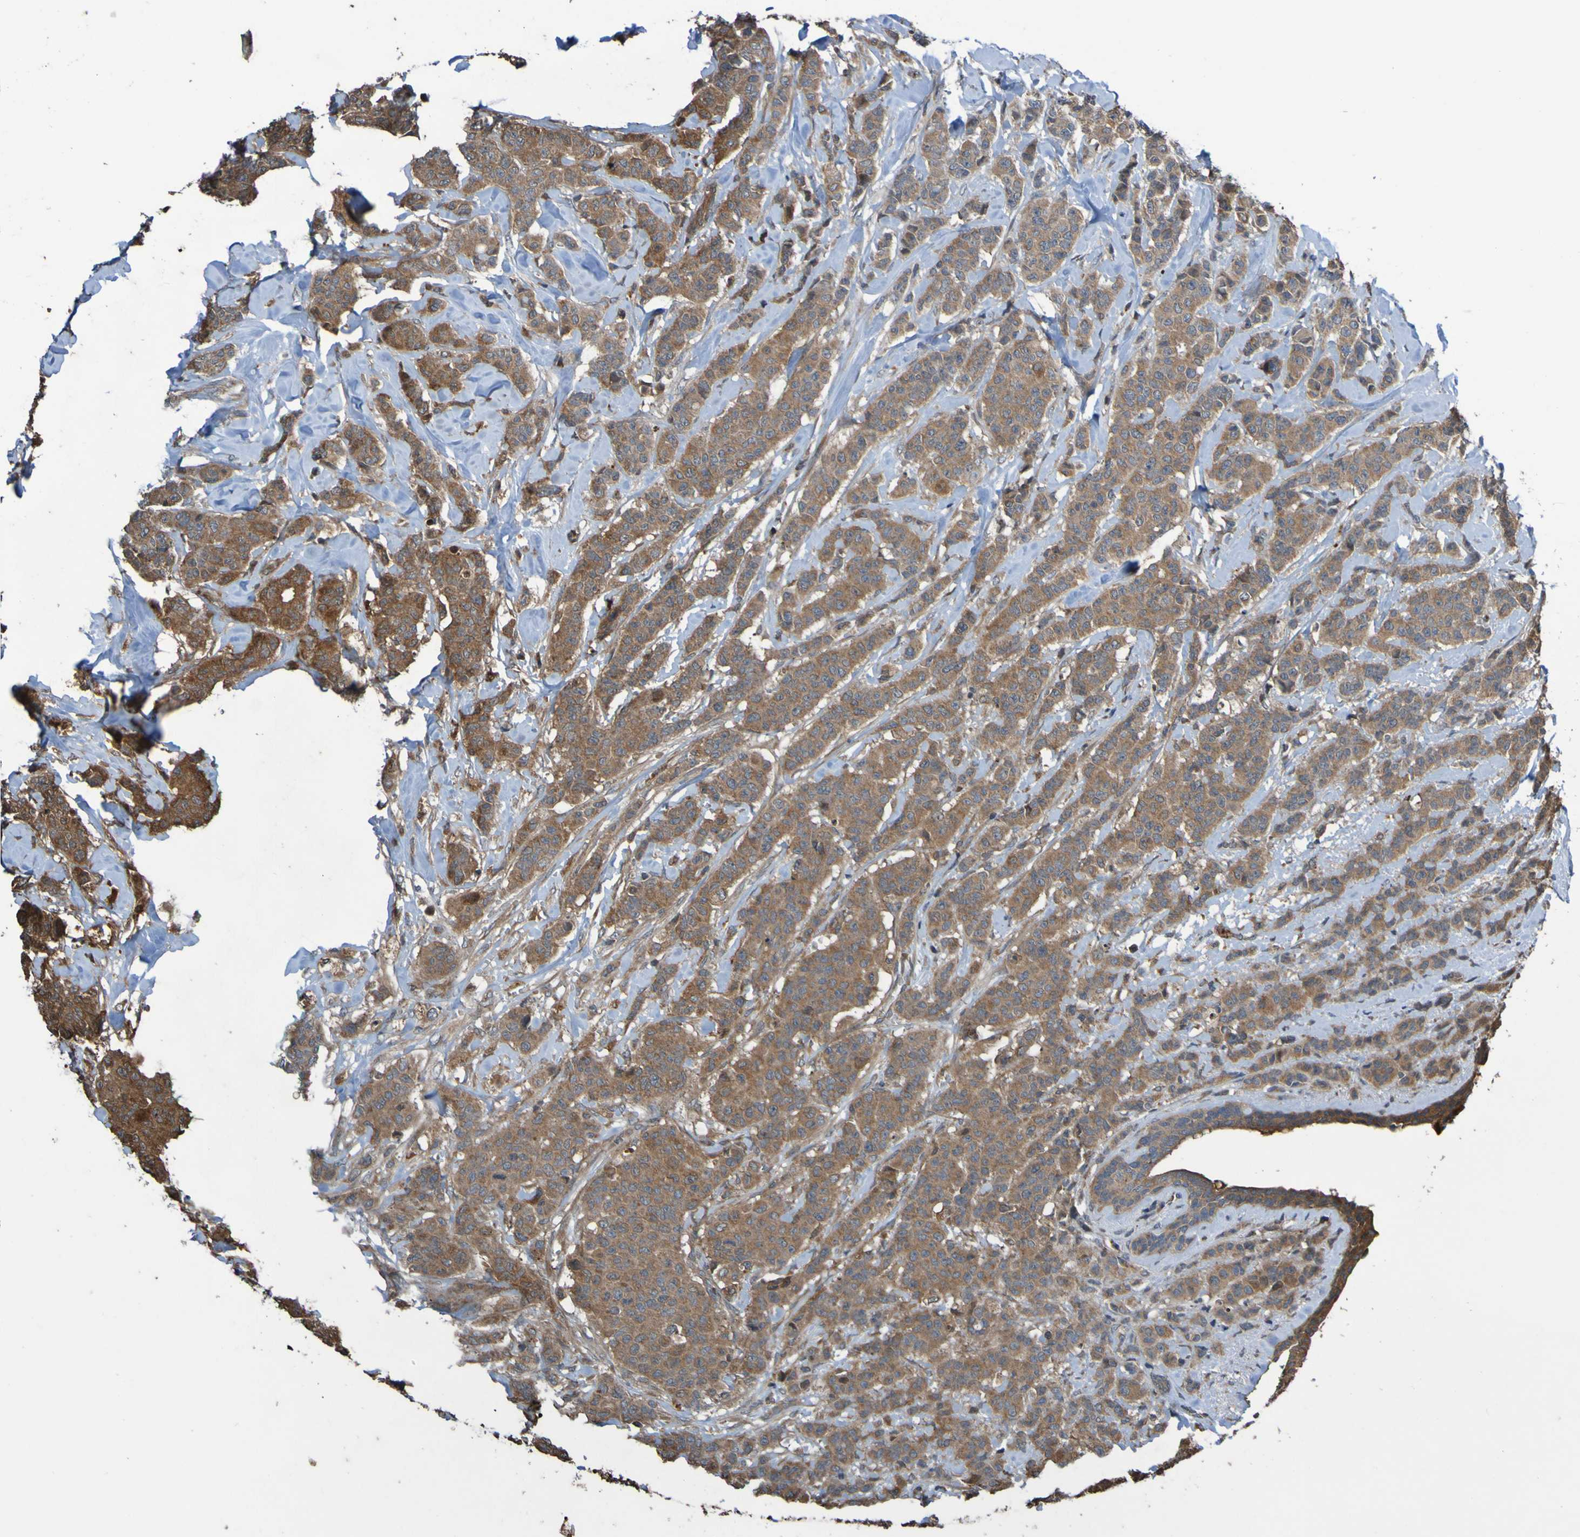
{"staining": {"intensity": "moderate", "quantity": ">75%", "location": "cytoplasmic/membranous"}, "tissue": "breast cancer", "cell_type": "Tumor cells", "image_type": "cancer", "snomed": [{"axis": "morphology", "description": "Normal tissue, NOS"}, {"axis": "morphology", "description": "Duct carcinoma"}, {"axis": "topography", "description": "Breast"}], "caption": "Brown immunohistochemical staining in human breast intraductal carcinoma displays moderate cytoplasmic/membranous staining in approximately >75% of tumor cells. (brown staining indicates protein expression, while blue staining denotes nuclei).", "gene": "UCN", "patient": {"sex": "female", "age": 40}}